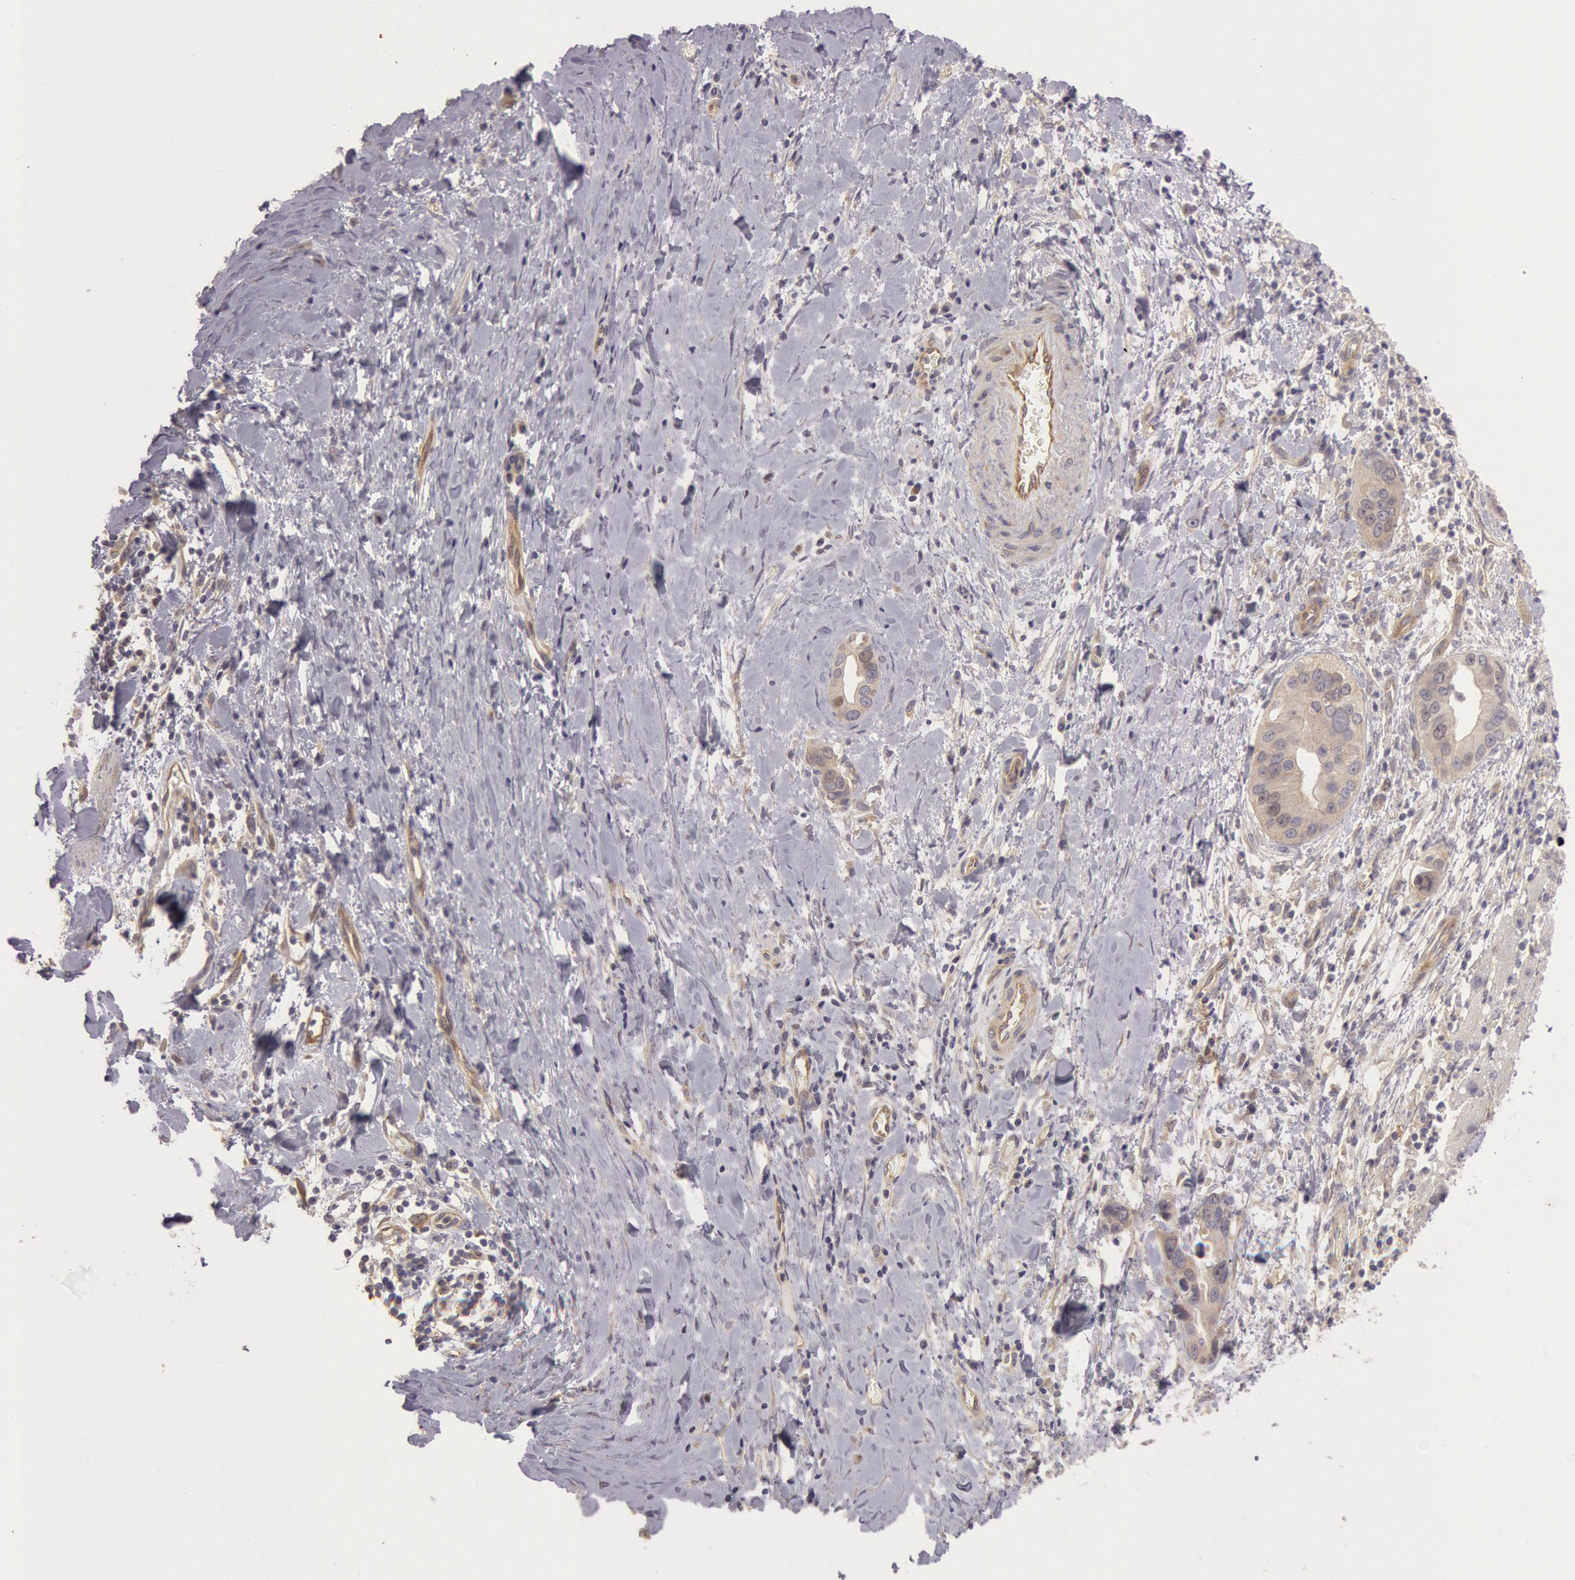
{"staining": {"intensity": "negative", "quantity": "none", "location": "none"}, "tissue": "liver cancer", "cell_type": "Tumor cells", "image_type": "cancer", "snomed": [{"axis": "morphology", "description": "Cholangiocarcinoma"}, {"axis": "topography", "description": "Liver"}], "caption": "The micrograph exhibits no significant staining in tumor cells of liver cancer (cholangiocarcinoma). (DAB immunohistochemistry, high magnification).", "gene": "AMOTL1", "patient": {"sex": "female", "age": 65}}